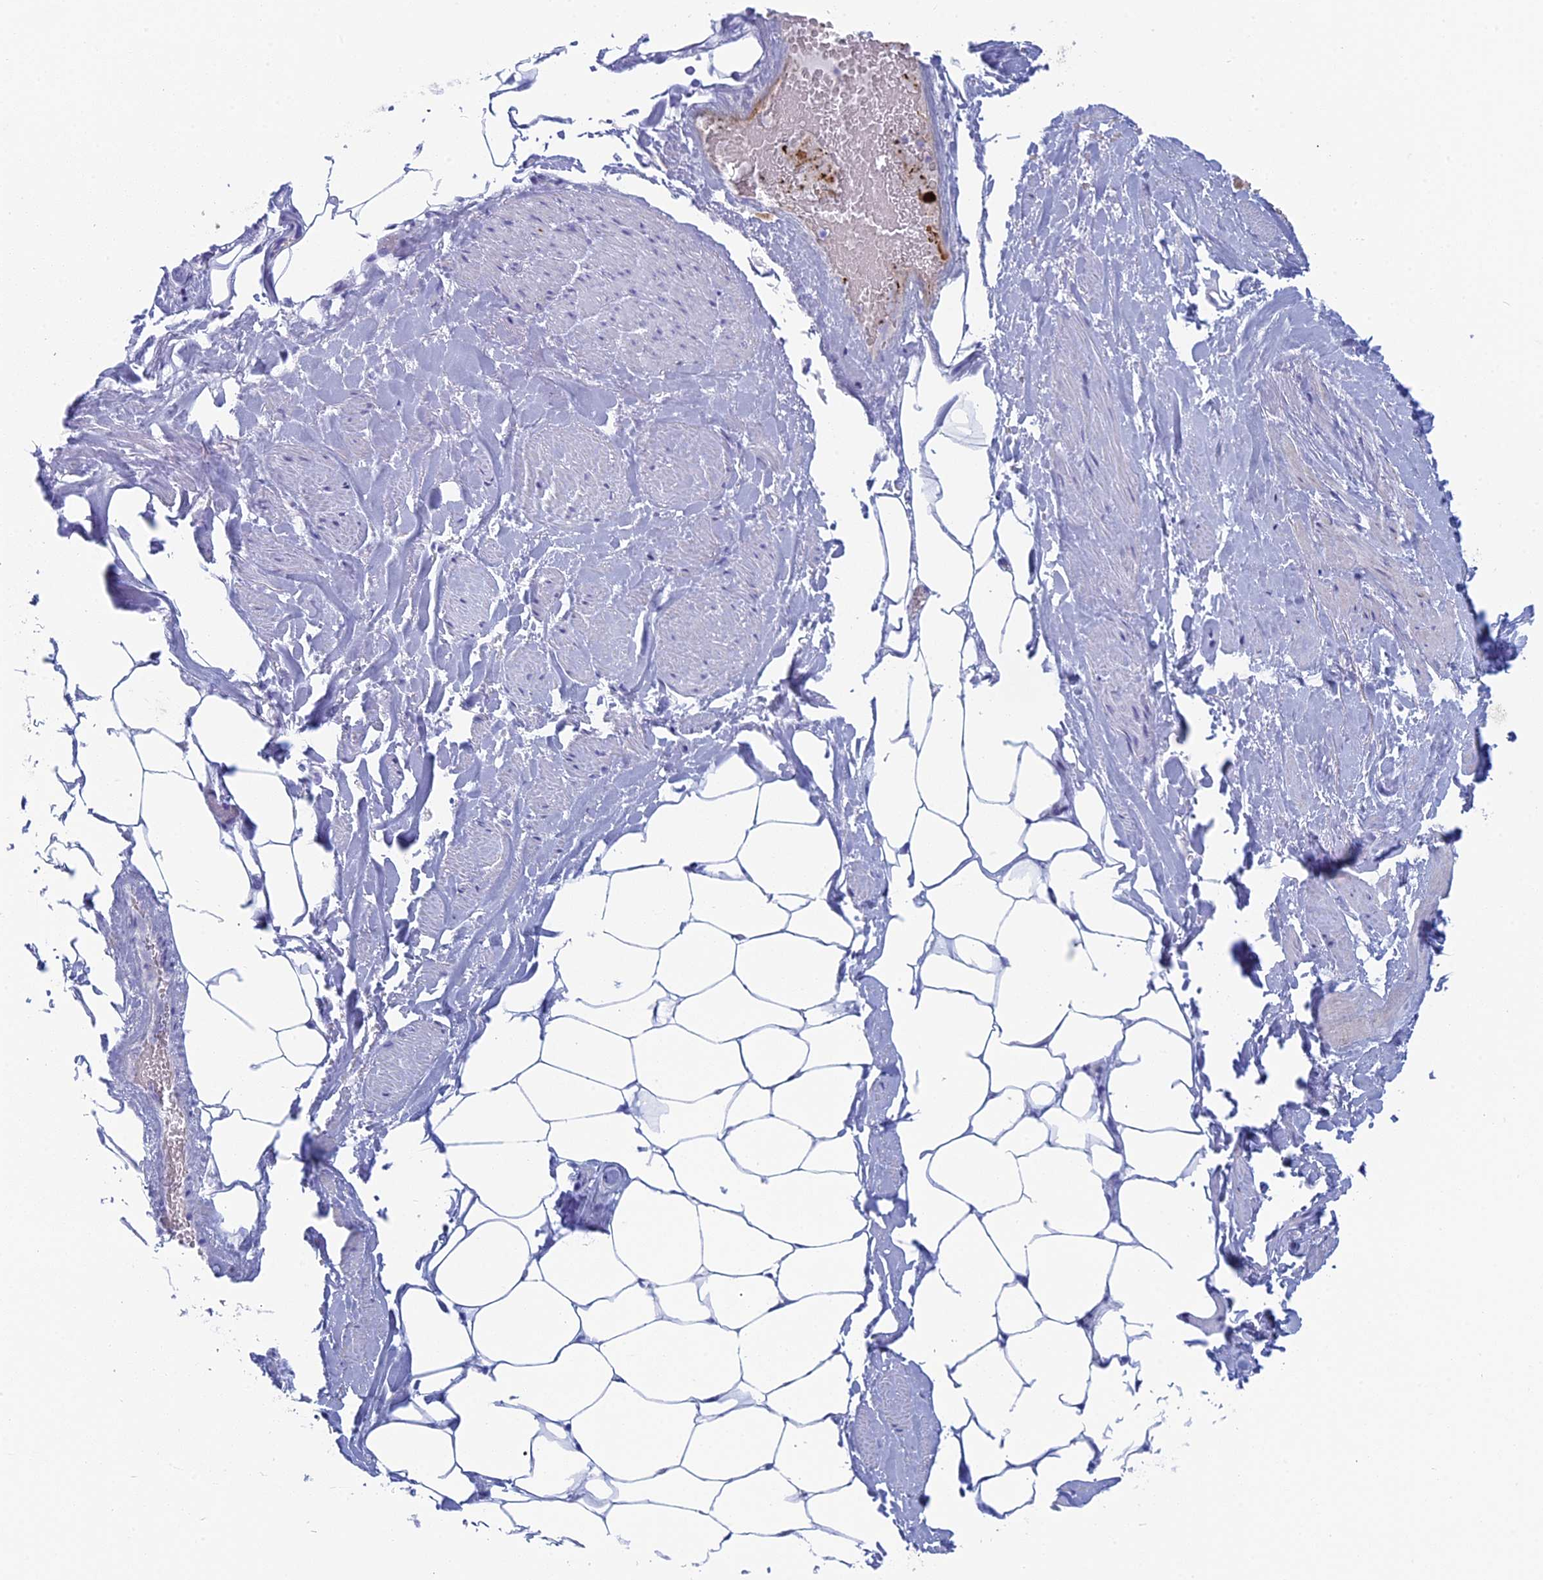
{"staining": {"intensity": "negative", "quantity": "none", "location": "none"}, "tissue": "adipose tissue", "cell_type": "Adipocytes", "image_type": "normal", "snomed": [{"axis": "morphology", "description": "Normal tissue, NOS"}, {"axis": "morphology", "description": "Adenocarcinoma, Low grade"}, {"axis": "topography", "description": "Prostate"}, {"axis": "topography", "description": "Peripheral nerve tissue"}], "caption": "High power microscopy image of an immunohistochemistry histopathology image of normal adipose tissue, revealing no significant positivity in adipocytes. (Brightfield microscopy of DAB (3,3'-diaminobenzidine) immunohistochemistry (IHC) at high magnification).", "gene": "ALMS1", "patient": {"sex": "male", "age": 63}}